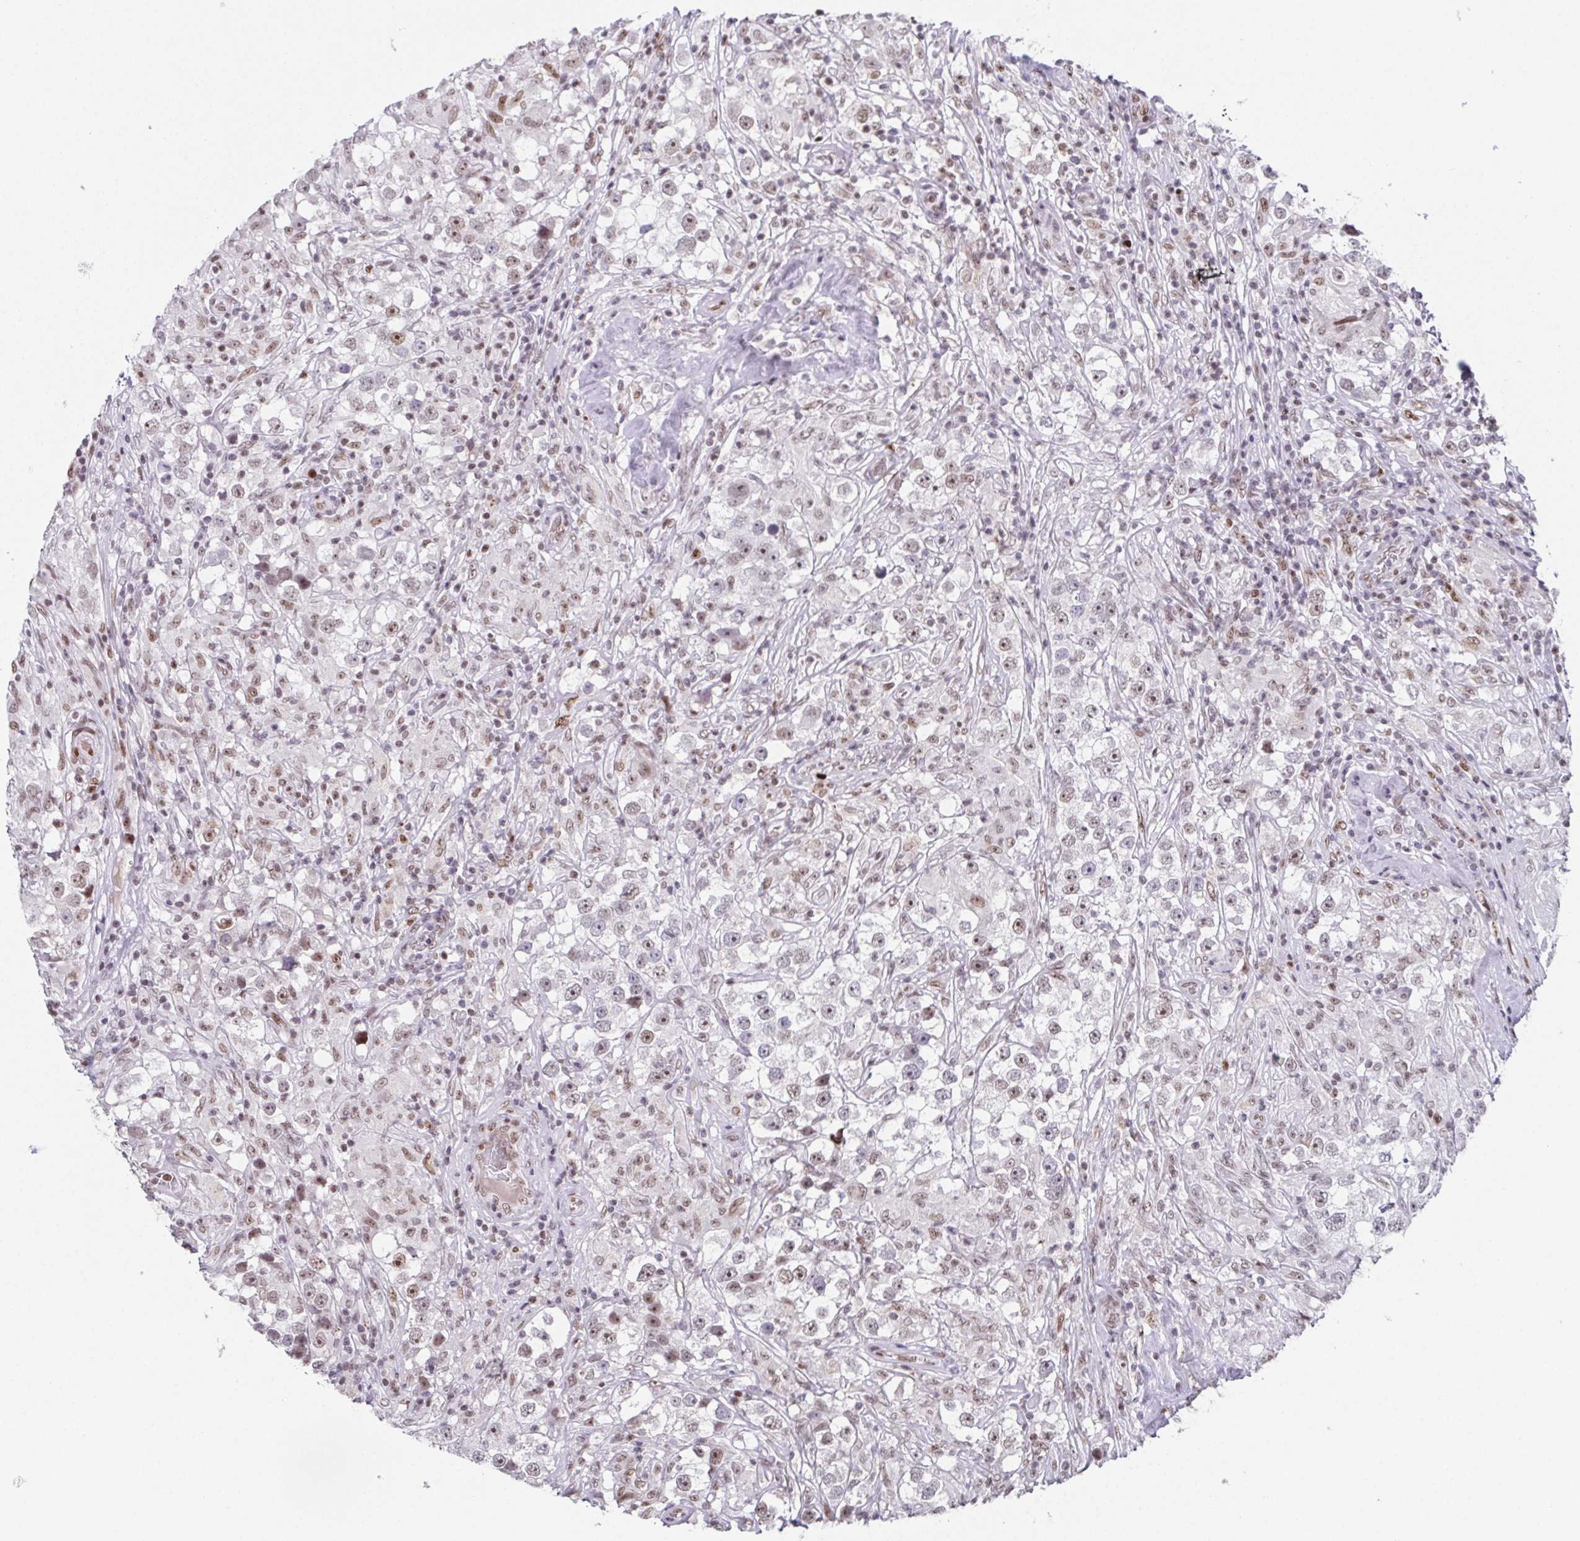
{"staining": {"intensity": "weak", "quantity": "25%-75%", "location": "nuclear"}, "tissue": "testis cancer", "cell_type": "Tumor cells", "image_type": "cancer", "snomed": [{"axis": "morphology", "description": "Seminoma, NOS"}, {"axis": "topography", "description": "Testis"}], "caption": "Weak nuclear positivity is present in approximately 25%-75% of tumor cells in testis seminoma. (DAB (3,3'-diaminobenzidine) IHC, brown staining for protein, blue staining for nuclei).", "gene": "RB1", "patient": {"sex": "male", "age": 46}}